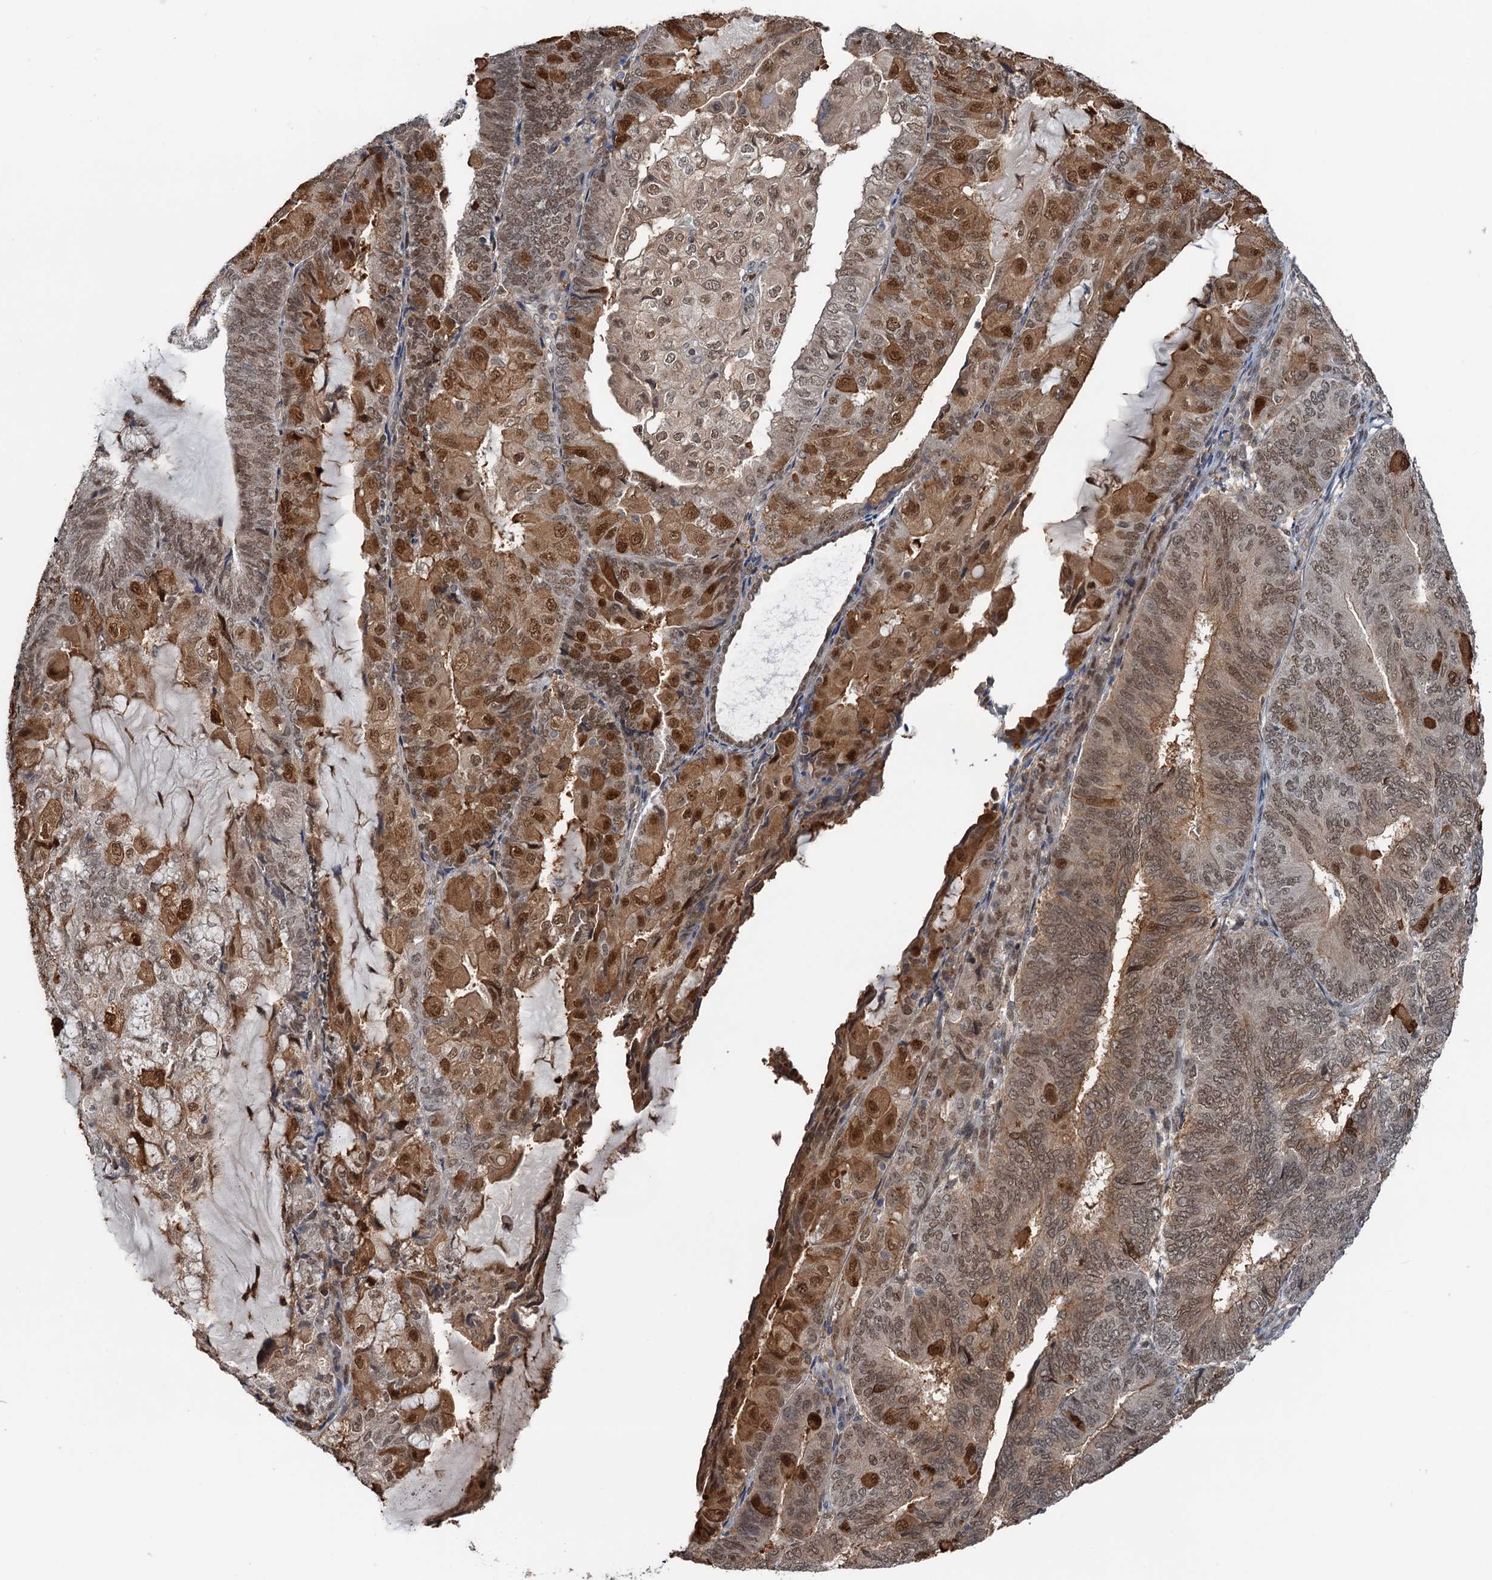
{"staining": {"intensity": "moderate", "quantity": ">75%", "location": "cytoplasmic/membranous,nuclear"}, "tissue": "endometrial cancer", "cell_type": "Tumor cells", "image_type": "cancer", "snomed": [{"axis": "morphology", "description": "Adenocarcinoma, NOS"}, {"axis": "topography", "description": "Endometrium"}], "caption": "Endometrial adenocarcinoma was stained to show a protein in brown. There is medium levels of moderate cytoplasmic/membranous and nuclear positivity in about >75% of tumor cells. Nuclei are stained in blue.", "gene": "ZNF609", "patient": {"sex": "female", "age": 81}}